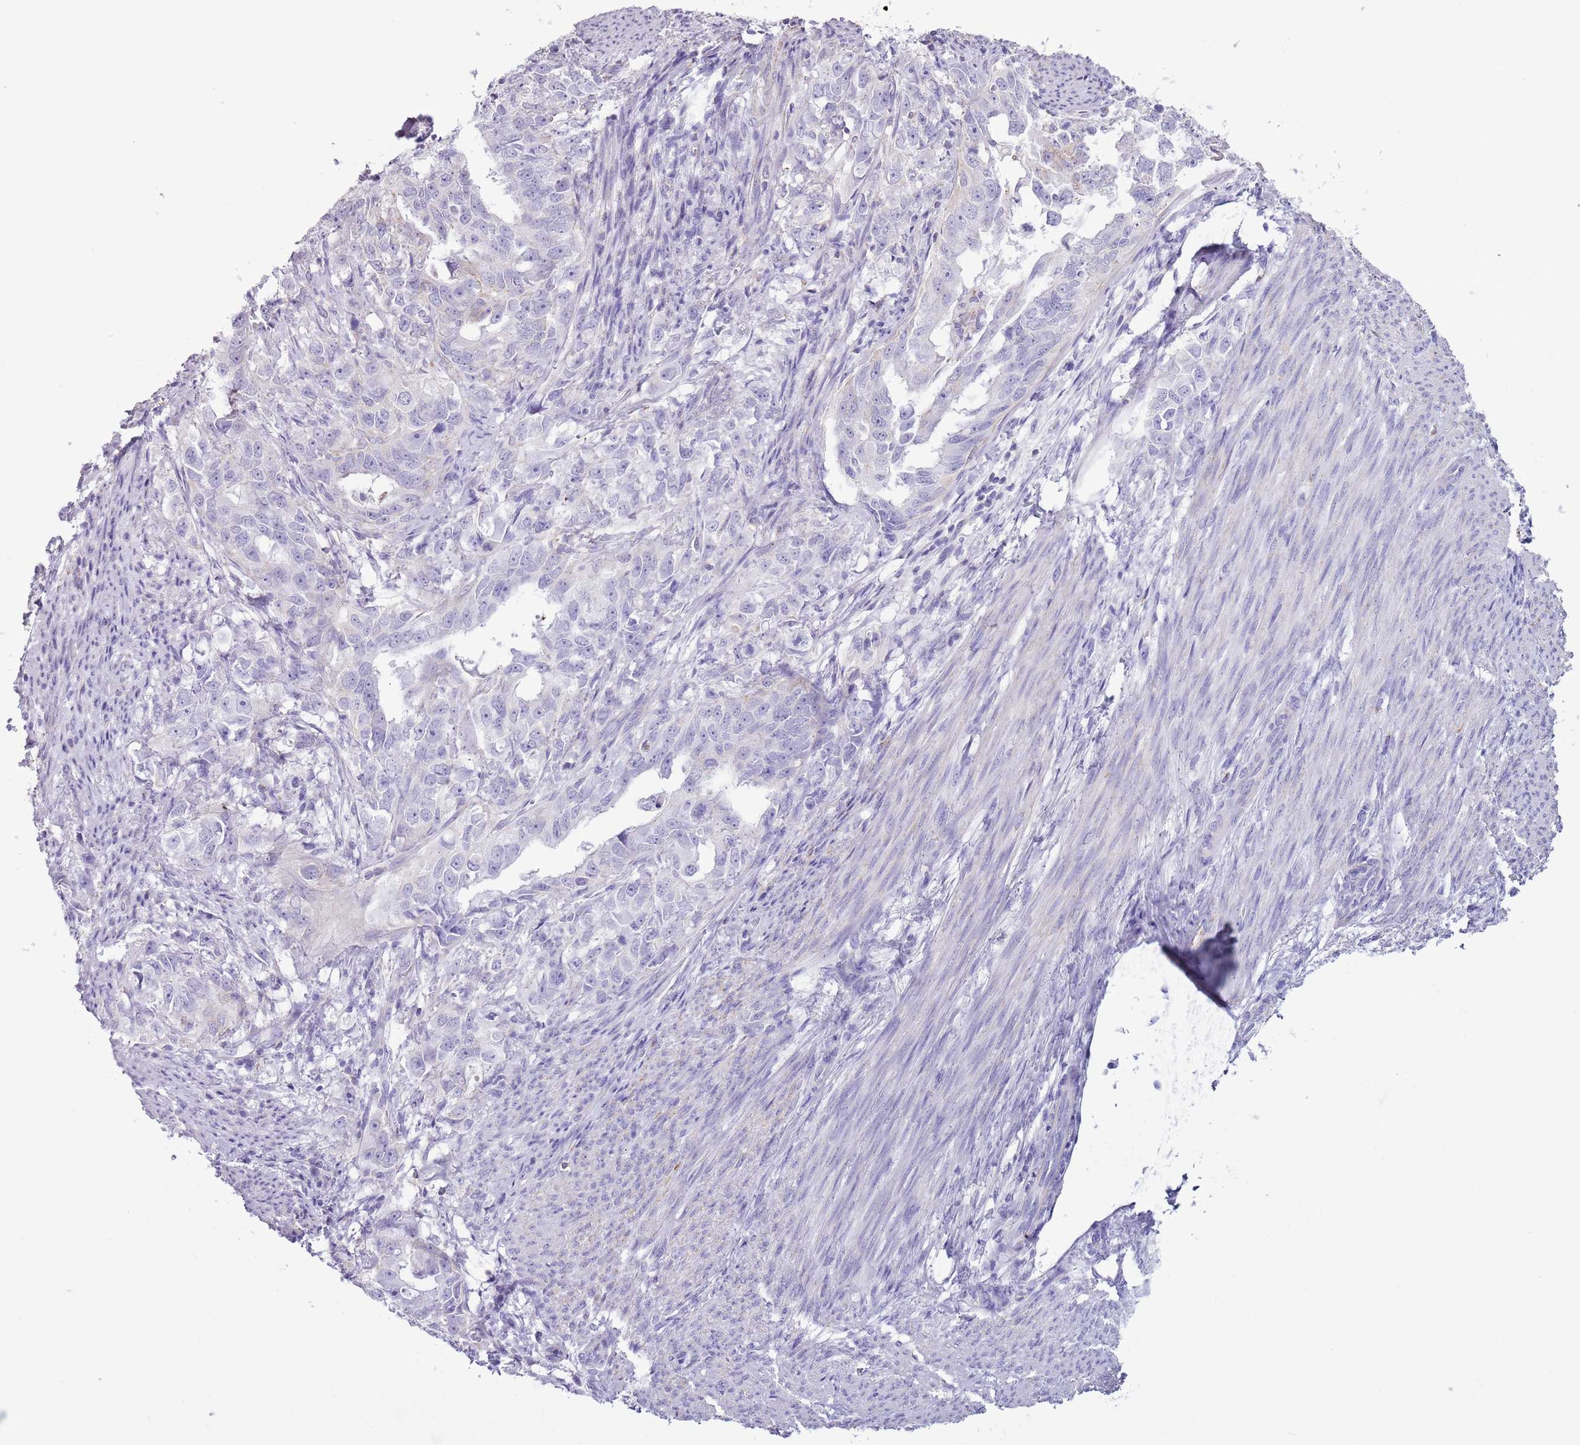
{"staining": {"intensity": "negative", "quantity": "none", "location": "none"}, "tissue": "endometrial cancer", "cell_type": "Tumor cells", "image_type": "cancer", "snomed": [{"axis": "morphology", "description": "Adenocarcinoma, NOS"}, {"axis": "topography", "description": "Endometrium"}], "caption": "A photomicrograph of human adenocarcinoma (endometrial) is negative for staining in tumor cells.", "gene": "SLC23A1", "patient": {"sex": "female", "age": 65}}